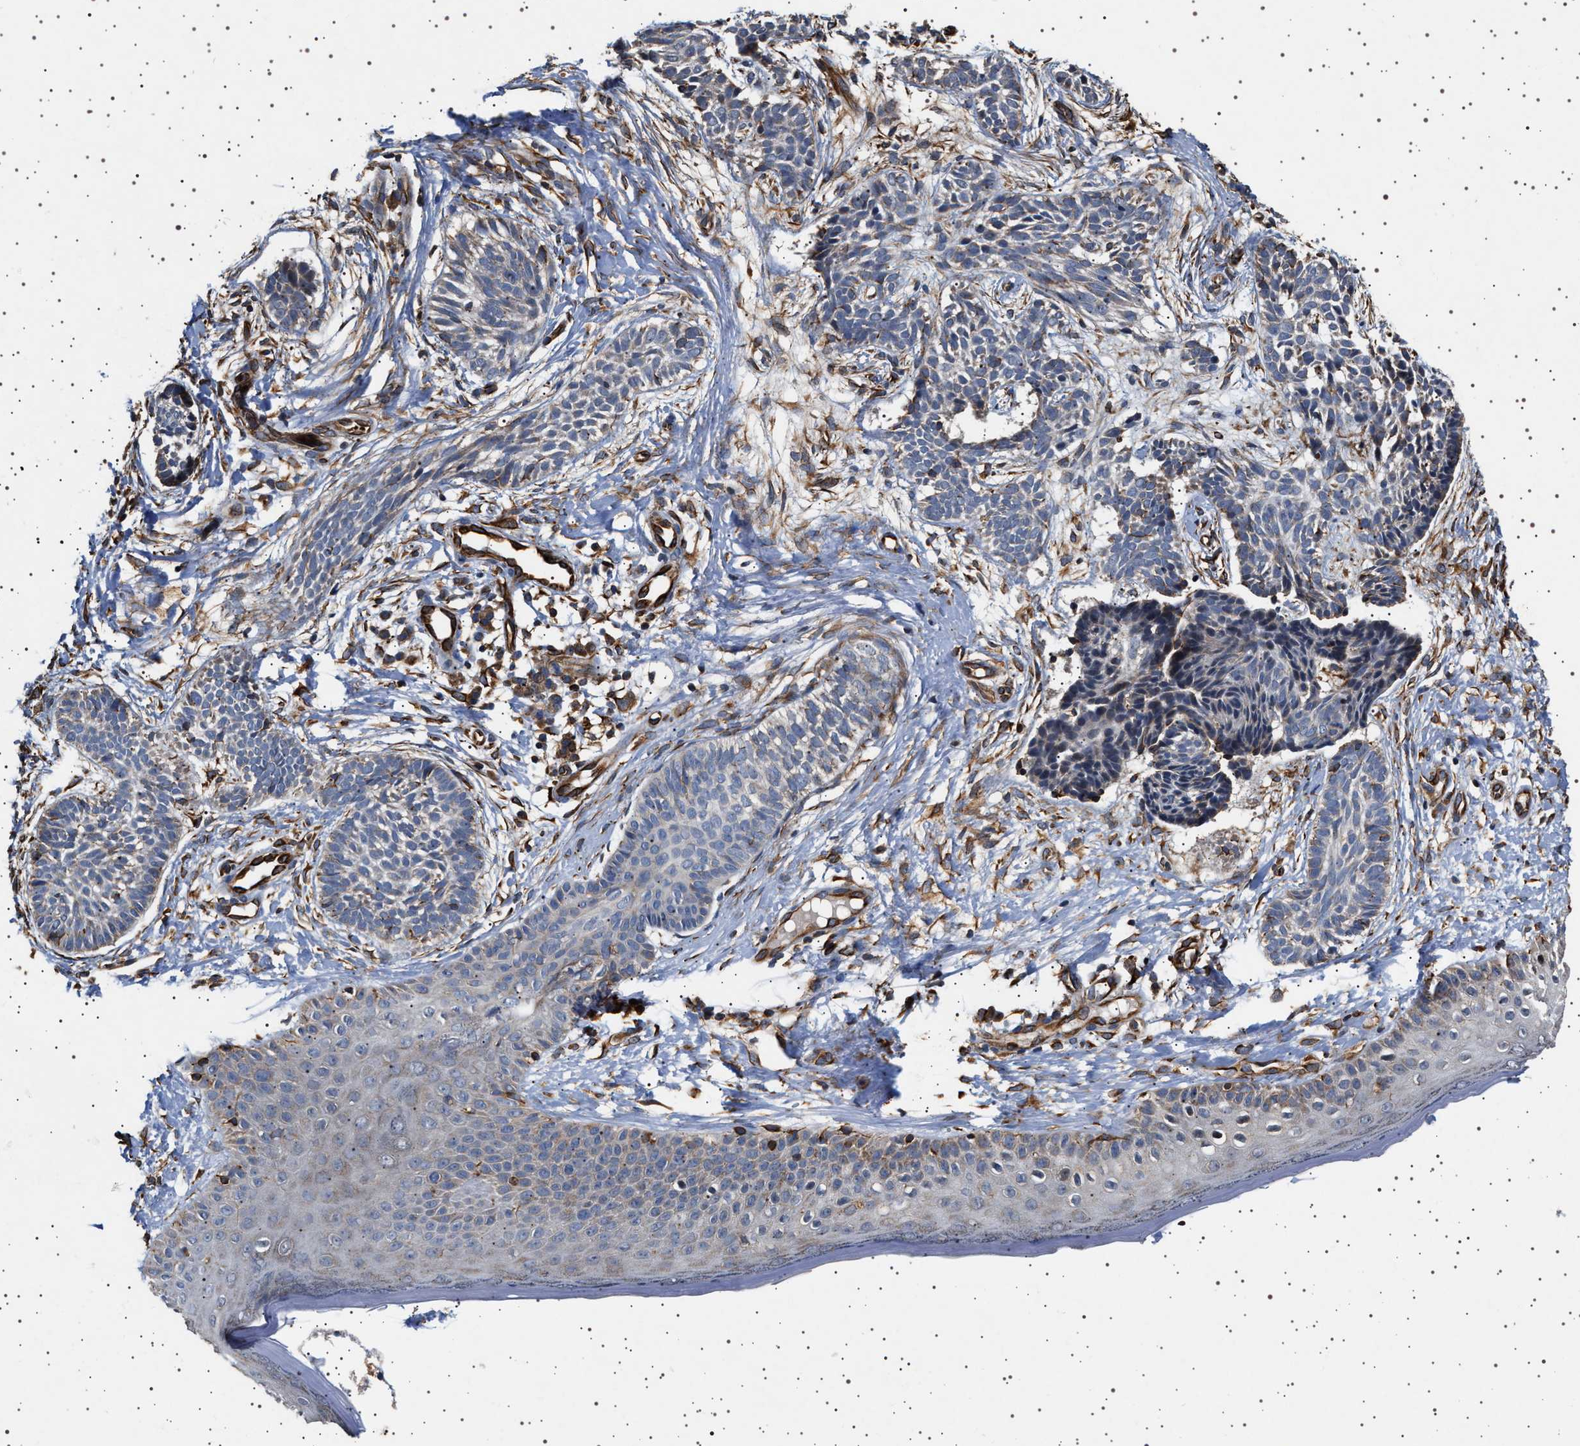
{"staining": {"intensity": "negative", "quantity": "none", "location": "none"}, "tissue": "skin cancer", "cell_type": "Tumor cells", "image_type": "cancer", "snomed": [{"axis": "morphology", "description": "Normal tissue, NOS"}, {"axis": "morphology", "description": "Basal cell carcinoma"}, {"axis": "topography", "description": "Skin"}], "caption": "A high-resolution image shows immunohistochemistry (IHC) staining of basal cell carcinoma (skin), which reveals no significant staining in tumor cells.", "gene": "TRUB2", "patient": {"sex": "male", "age": 63}}